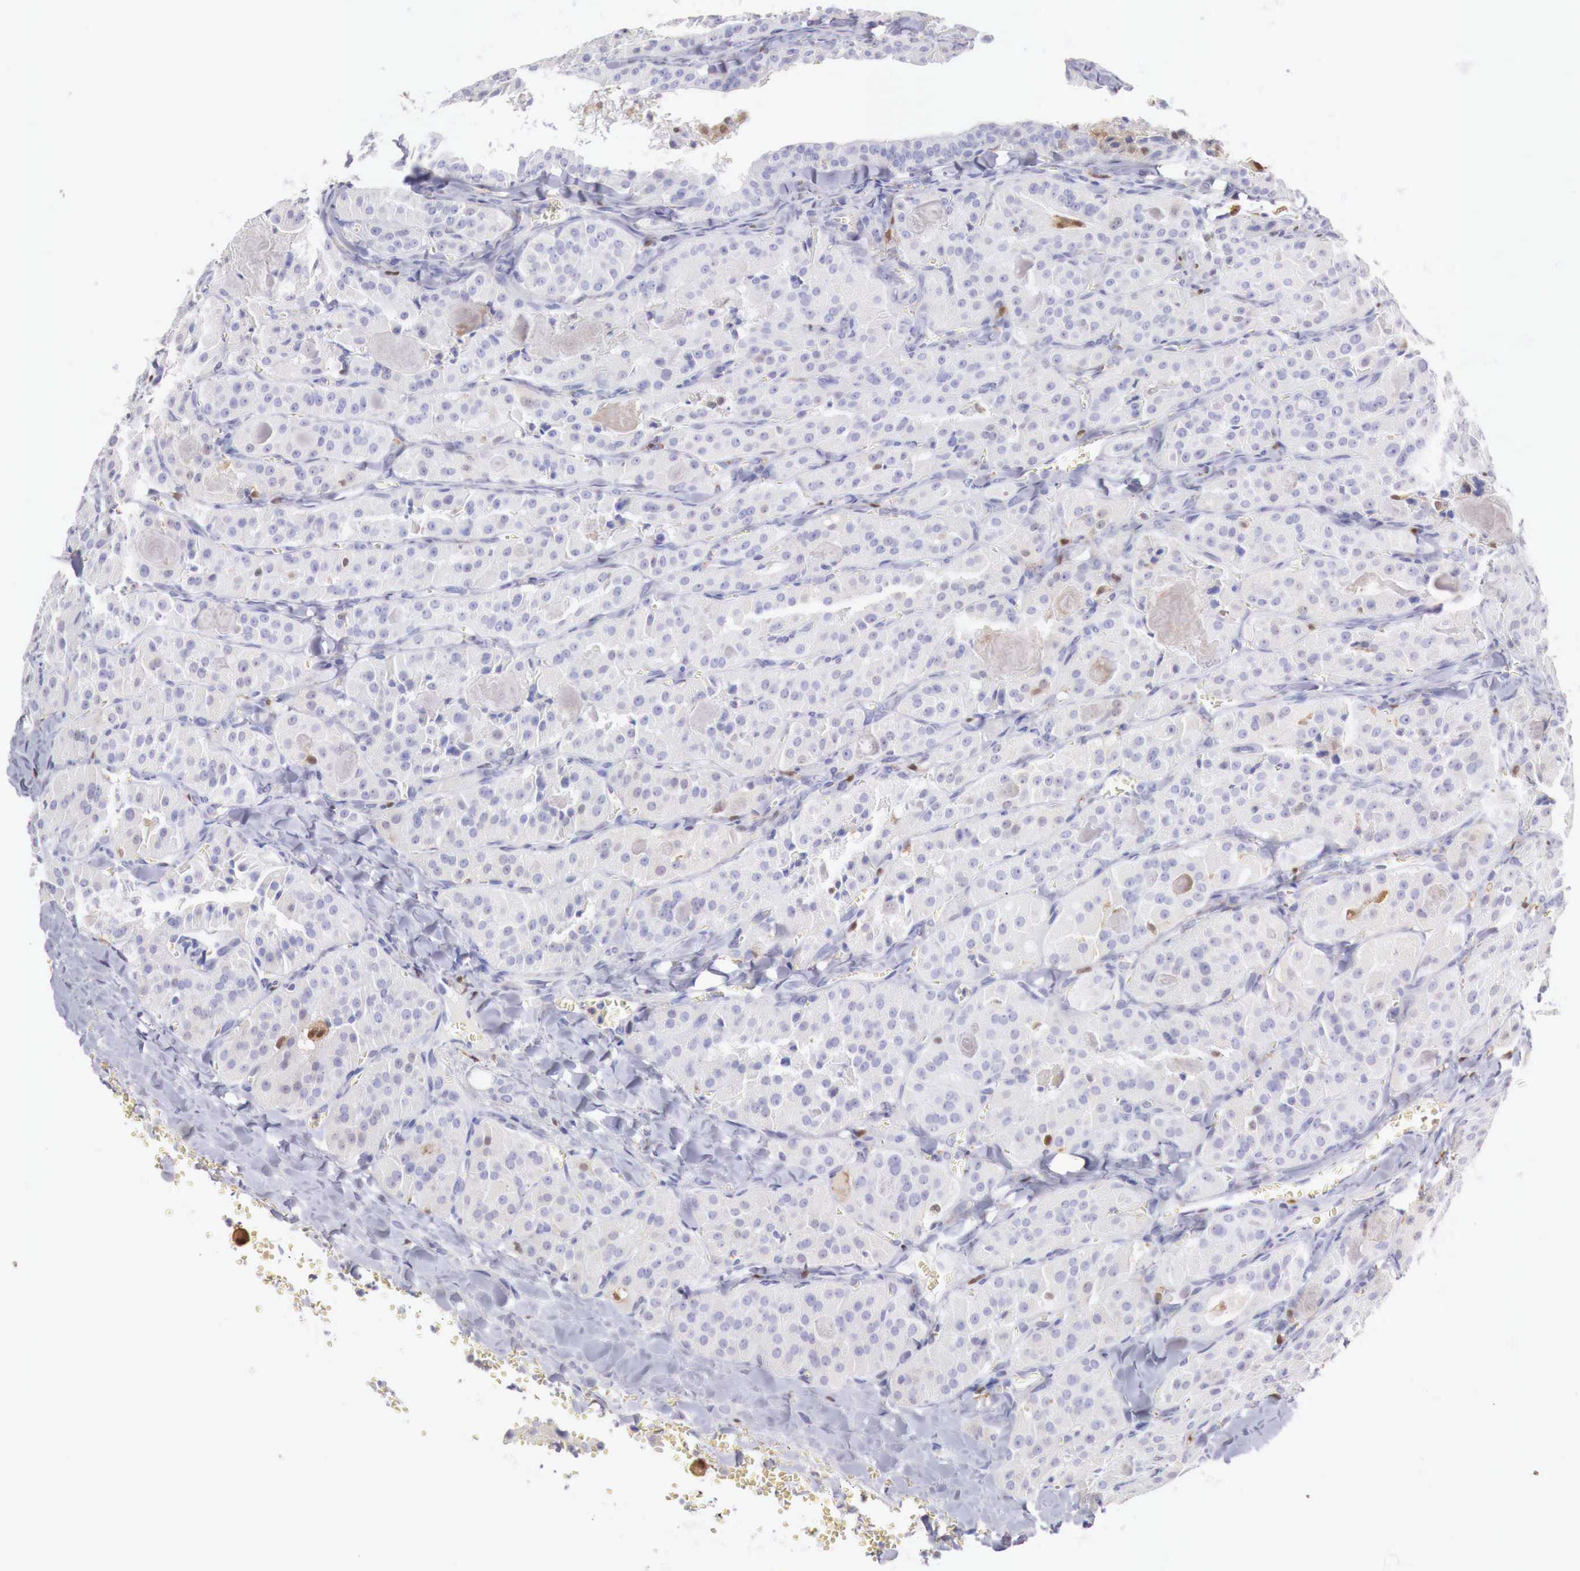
{"staining": {"intensity": "negative", "quantity": "none", "location": "none"}, "tissue": "thyroid cancer", "cell_type": "Tumor cells", "image_type": "cancer", "snomed": [{"axis": "morphology", "description": "Carcinoma, NOS"}, {"axis": "topography", "description": "Thyroid gland"}], "caption": "Protein analysis of thyroid cancer demonstrates no significant positivity in tumor cells.", "gene": "RENBP", "patient": {"sex": "male", "age": 76}}